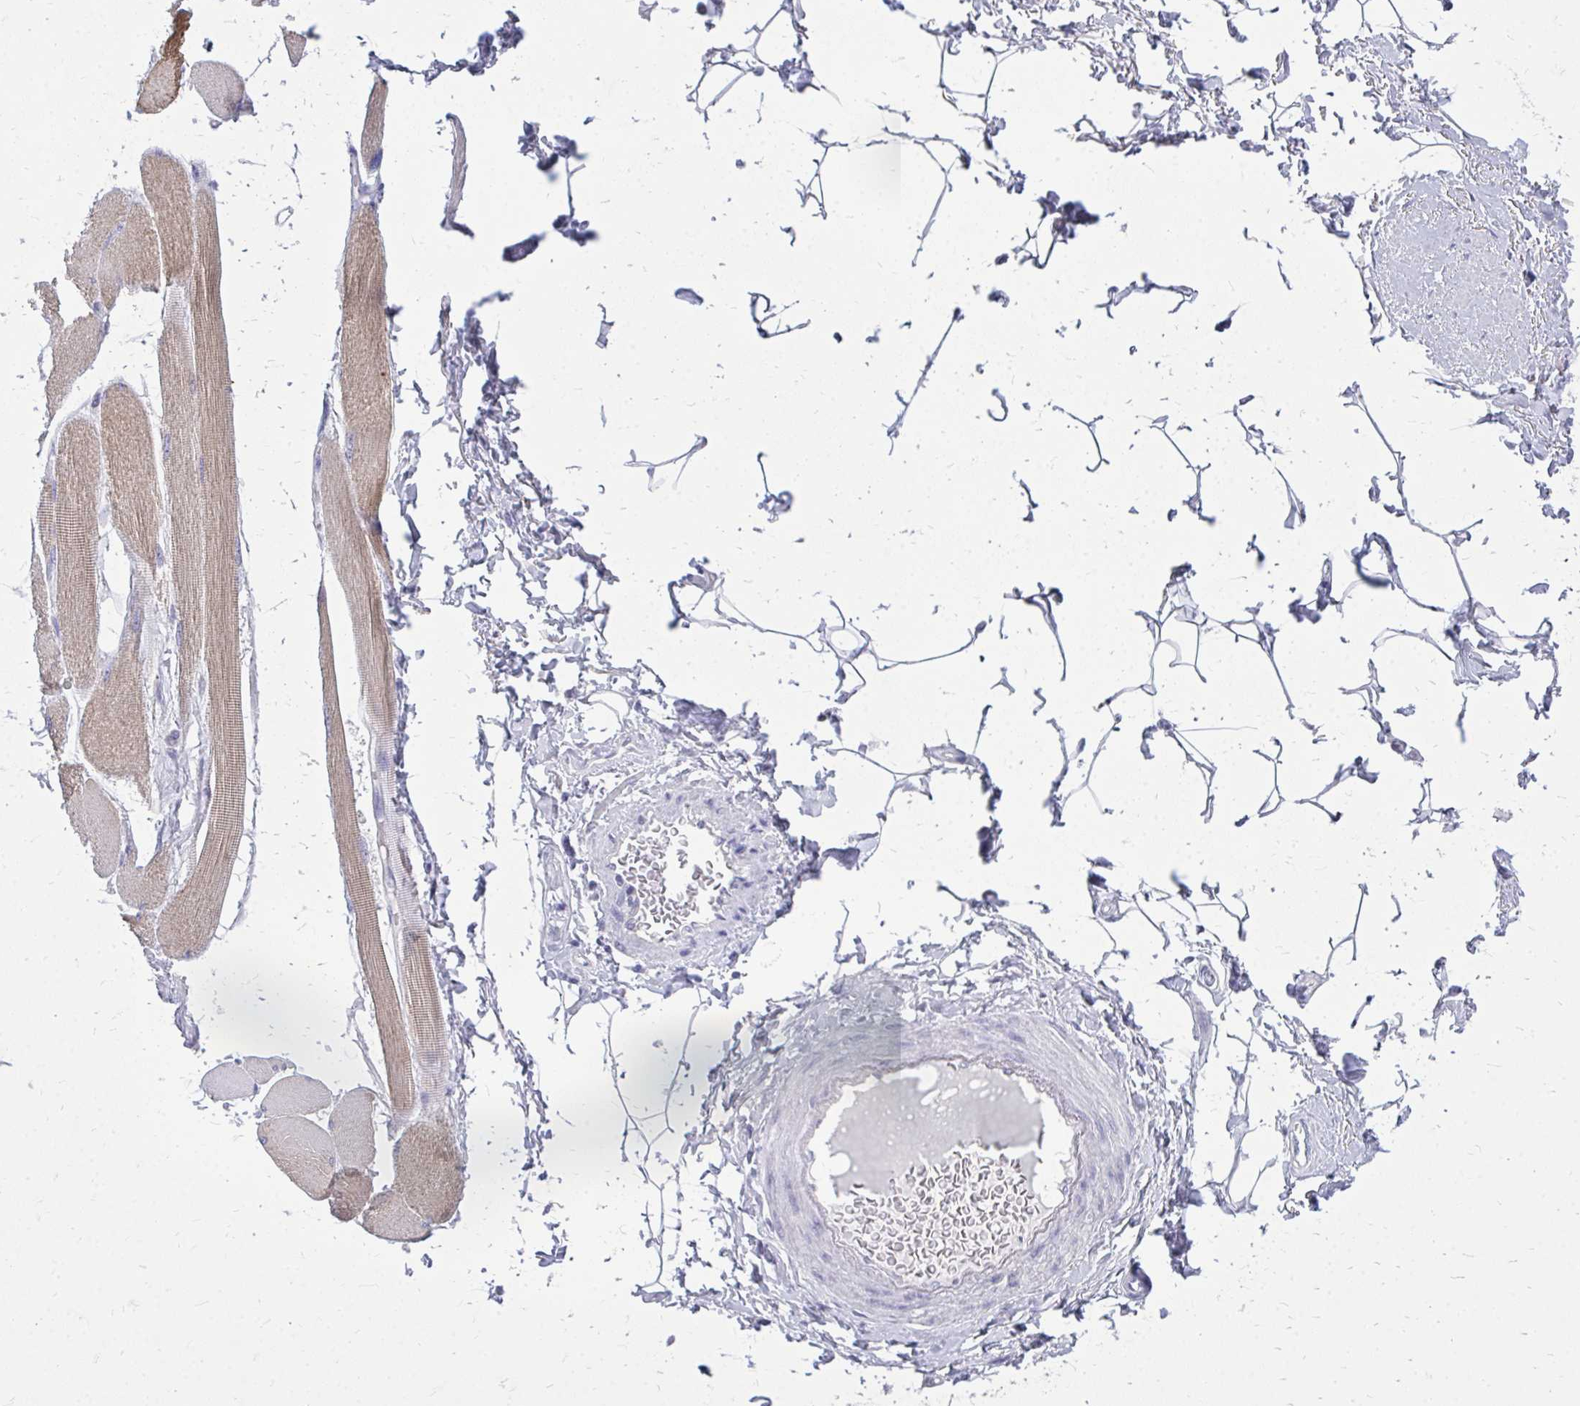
{"staining": {"intensity": "negative", "quantity": "none", "location": "none"}, "tissue": "adipose tissue", "cell_type": "Adipocytes", "image_type": "normal", "snomed": [{"axis": "morphology", "description": "Normal tissue, NOS"}, {"axis": "topography", "description": "Peripheral nerve tissue"}], "caption": "IHC micrograph of unremarkable adipose tissue stained for a protein (brown), which exhibits no expression in adipocytes. (Immunohistochemistry, brightfield microscopy, high magnification).", "gene": "ACSL5", "patient": {"sex": "male", "age": 51}}